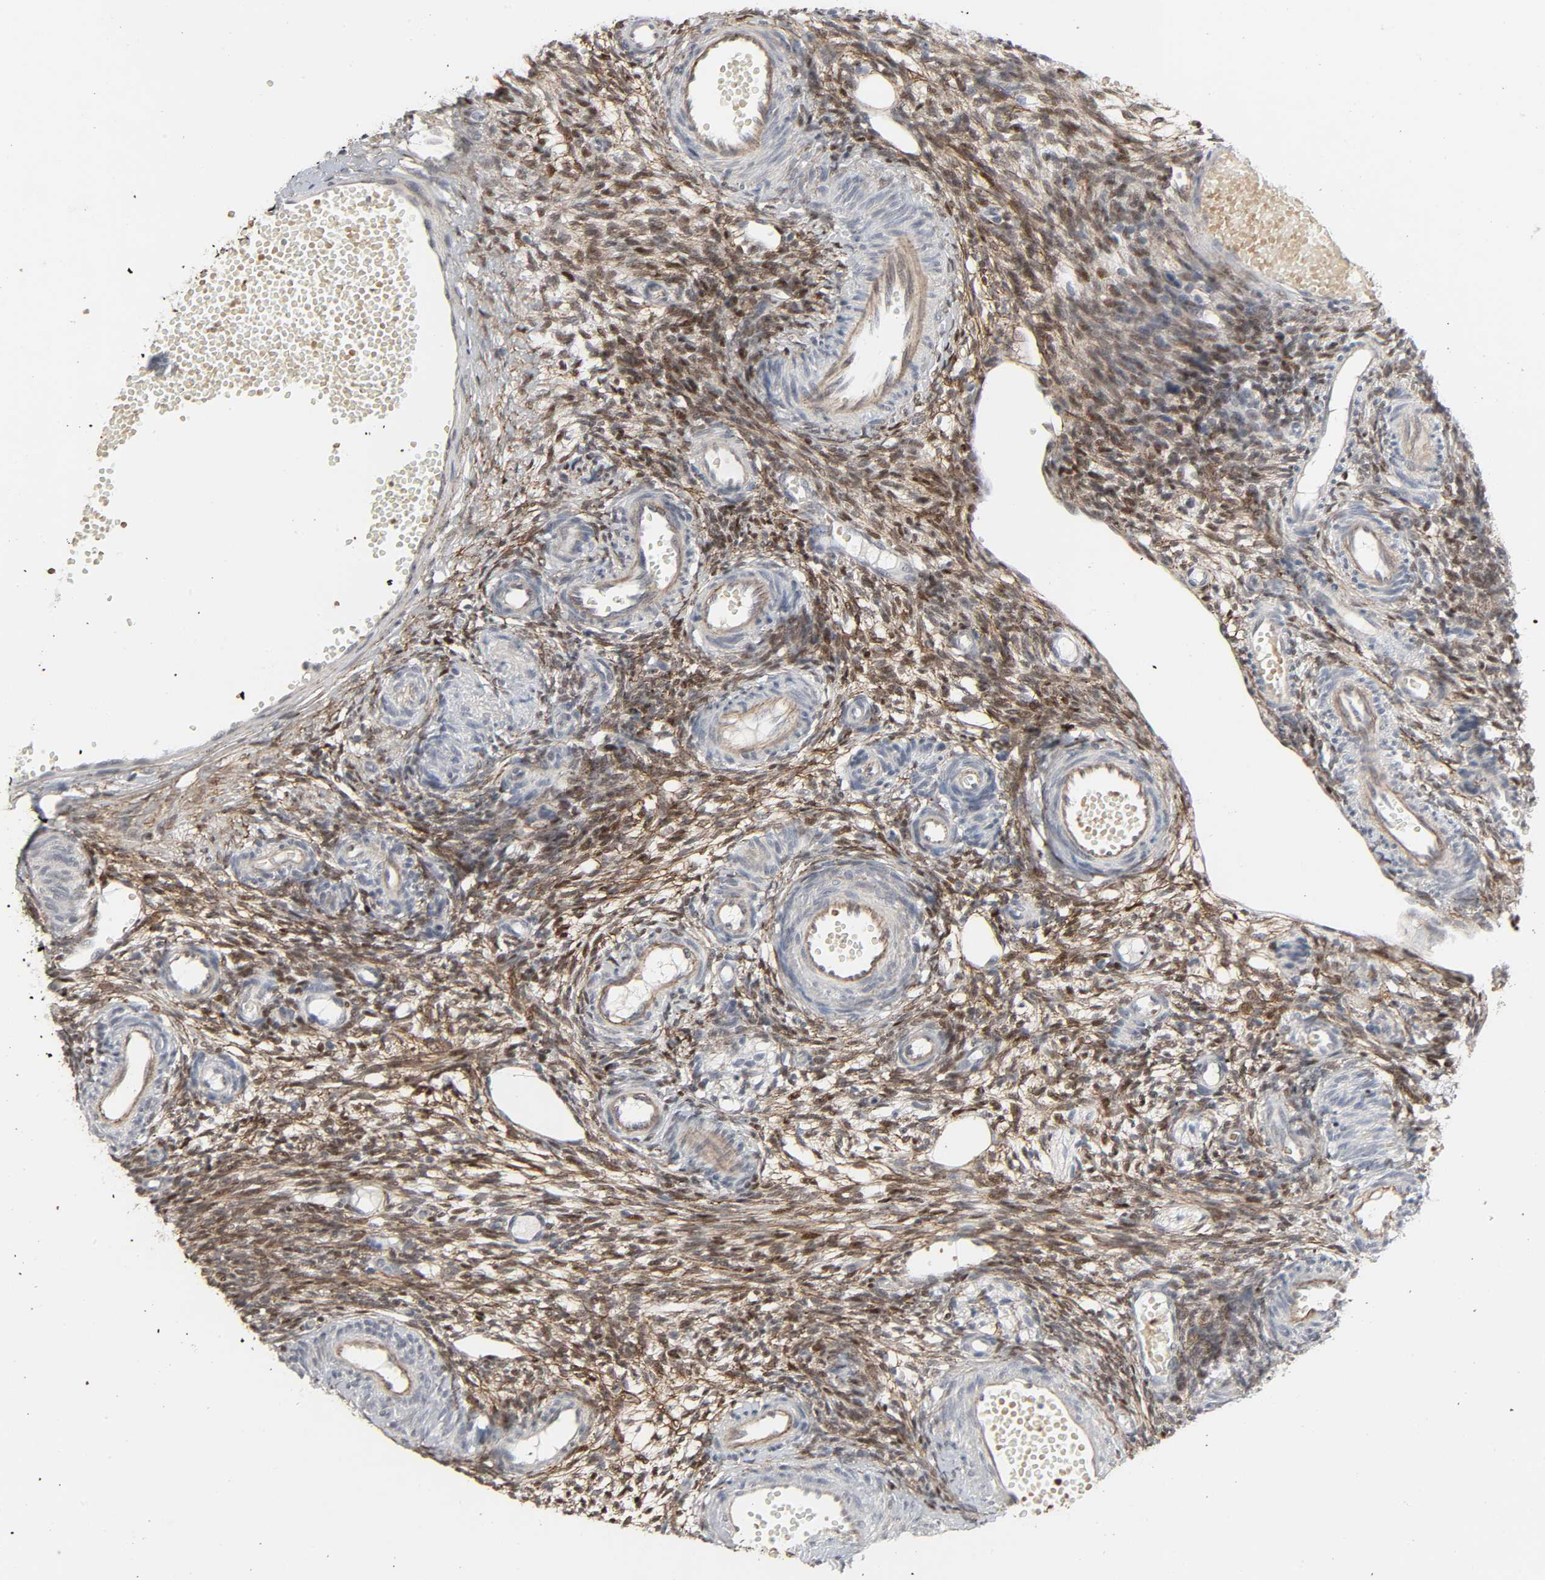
{"staining": {"intensity": "weak", "quantity": "25%-75%", "location": "cytoplasmic/membranous"}, "tissue": "ovary", "cell_type": "Follicle cells", "image_type": "normal", "snomed": [{"axis": "morphology", "description": "Normal tissue, NOS"}, {"axis": "topography", "description": "Ovary"}], "caption": "Protein staining demonstrates weak cytoplasmic/membranous staining in approximately 25%-75% of follicle cells in unremarkable ovary.", "gene": "ZNF222", "patient": {"sex": "female", "age": 35}}